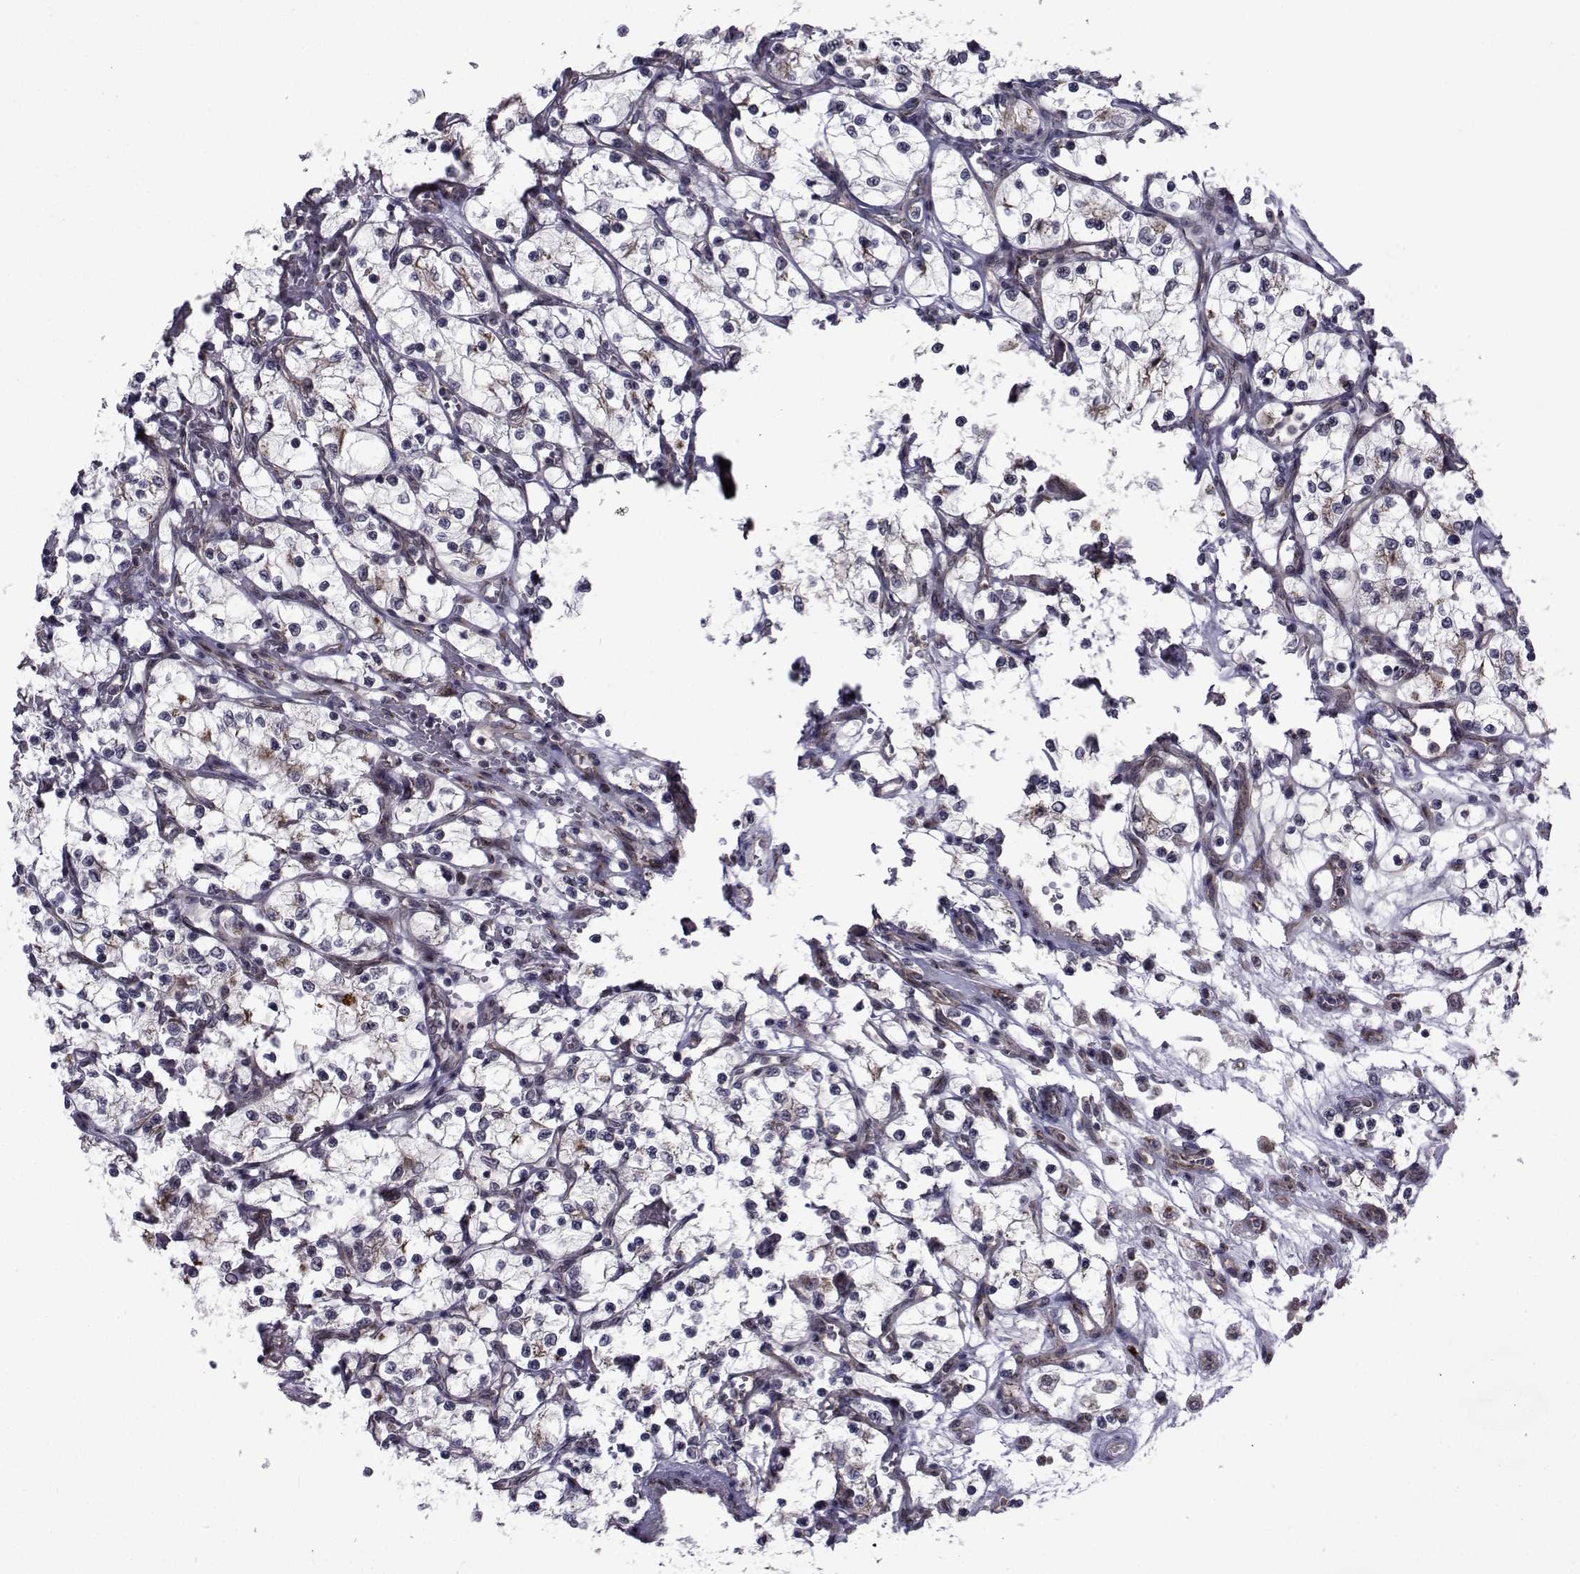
{"staining": {"intensity": "weak", "quantity": "<25%", "location": "cytoplasmic/membranous"}, "tissue": "renal cancer", "cell_type": "Tumor cells", "image_type": "cancer", "snomed": [{"axis": "morphology", "description": "Adenocarcinoma, NOS"}, {"axis": "topography", "description": "Kidney"}], "caption": "IHC of human renal cancer (adenocarcinoma) exhibits no positivity in tumor cells.", "gene": "ATP6V1C2", "patient": {"sex": "female", "age": 69}}